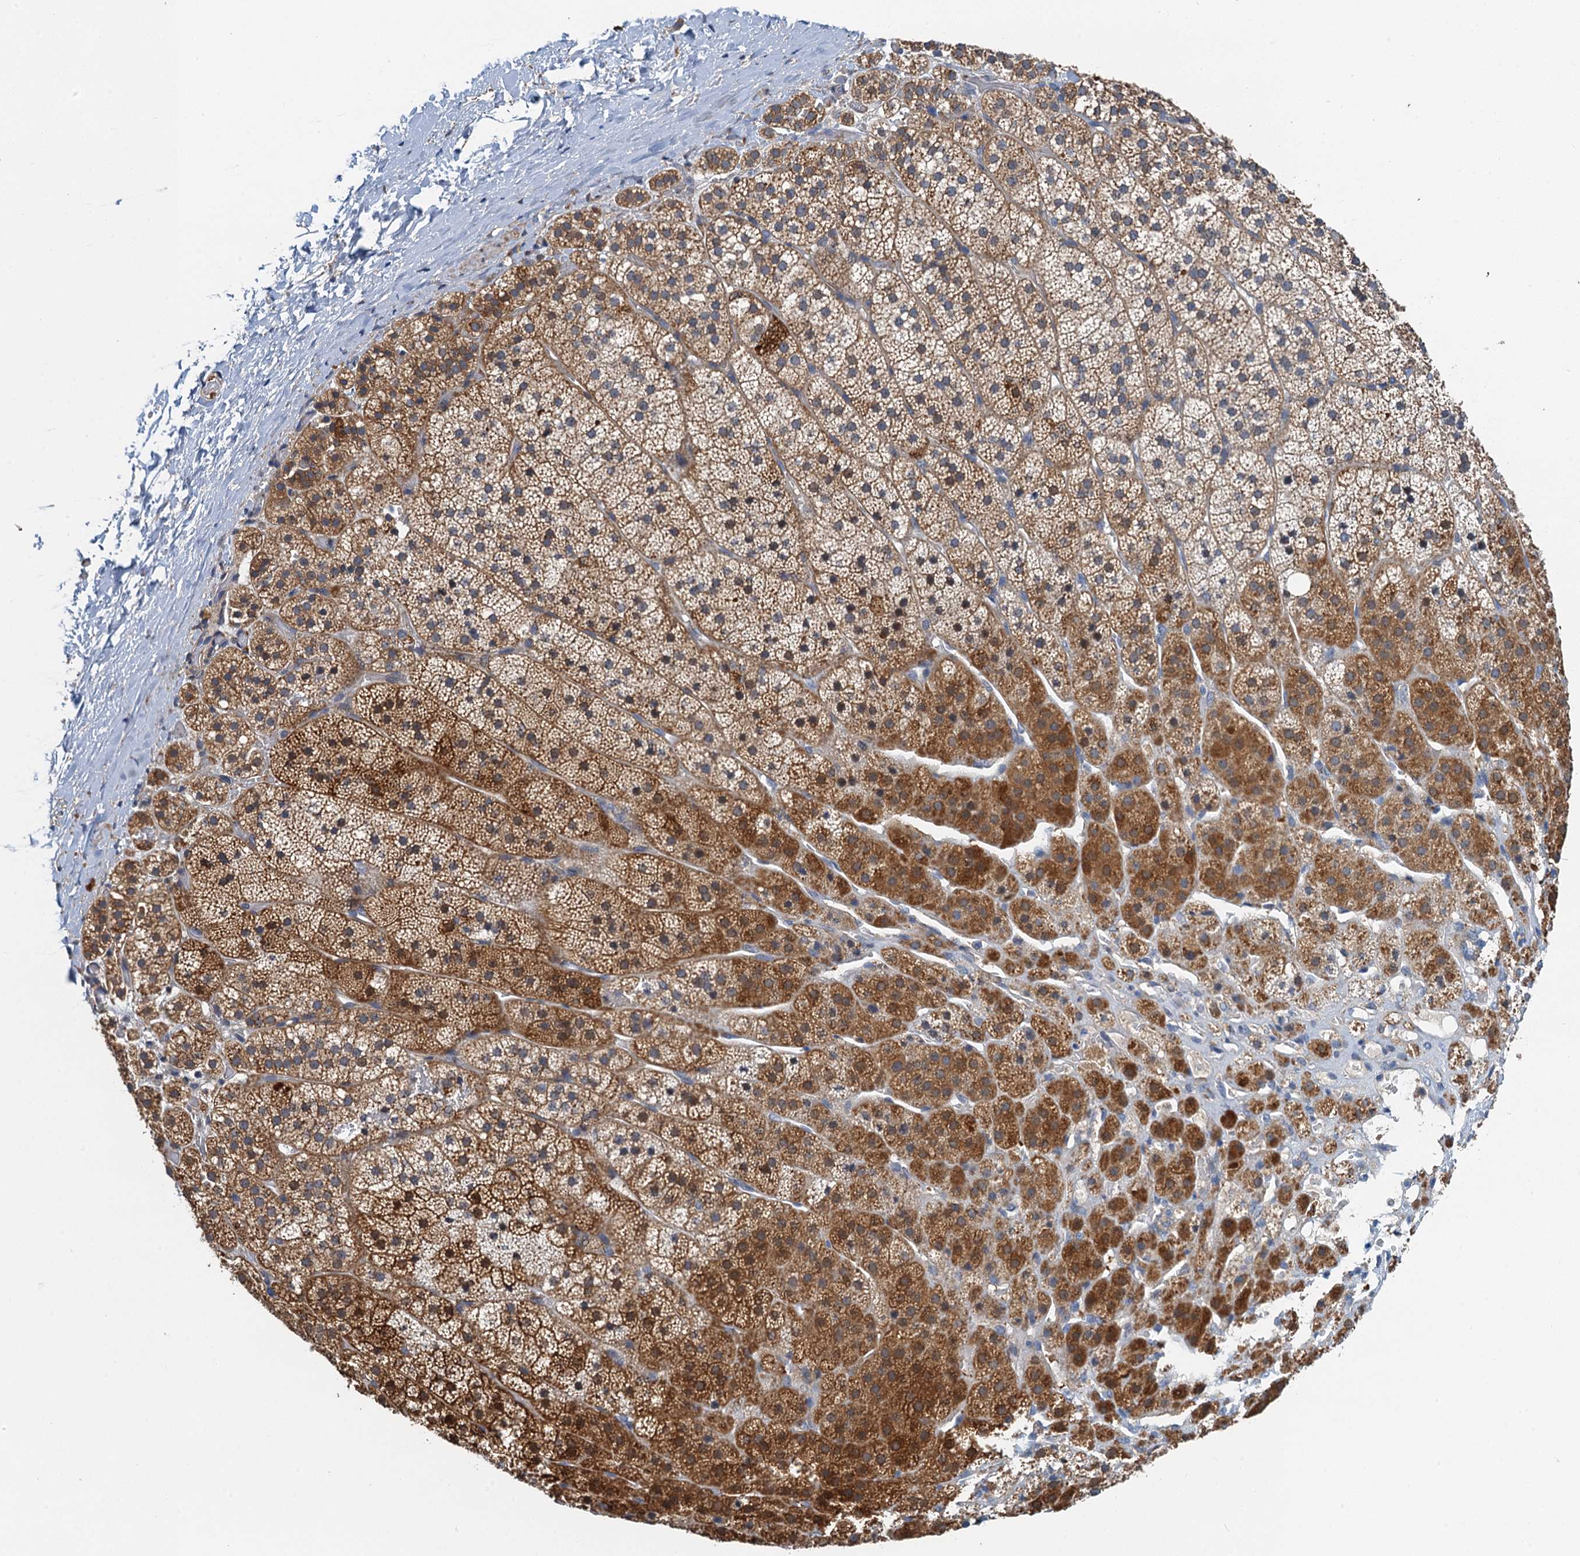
{"staining": {"intensity": "strong", "quantity": "25%-75%", "location": "cytoplasmic/membranous"}, "tissue": "adrenal gland", "cell_type": "Glandular cells", "image_type": "normal", "snomed": [{"axis": "morphology", "description": "Normal tissue, NOS"}, {"axis": "topography", "description": "Adrenal gland"}], "caption": "Protein staining of normal adrenal gland shows strong cytoplasmic/membranous staining in approximately 25%-75% of glandular cells.", "gene": "ZNF606", "patient": {"sex": "female", "age": 44}}